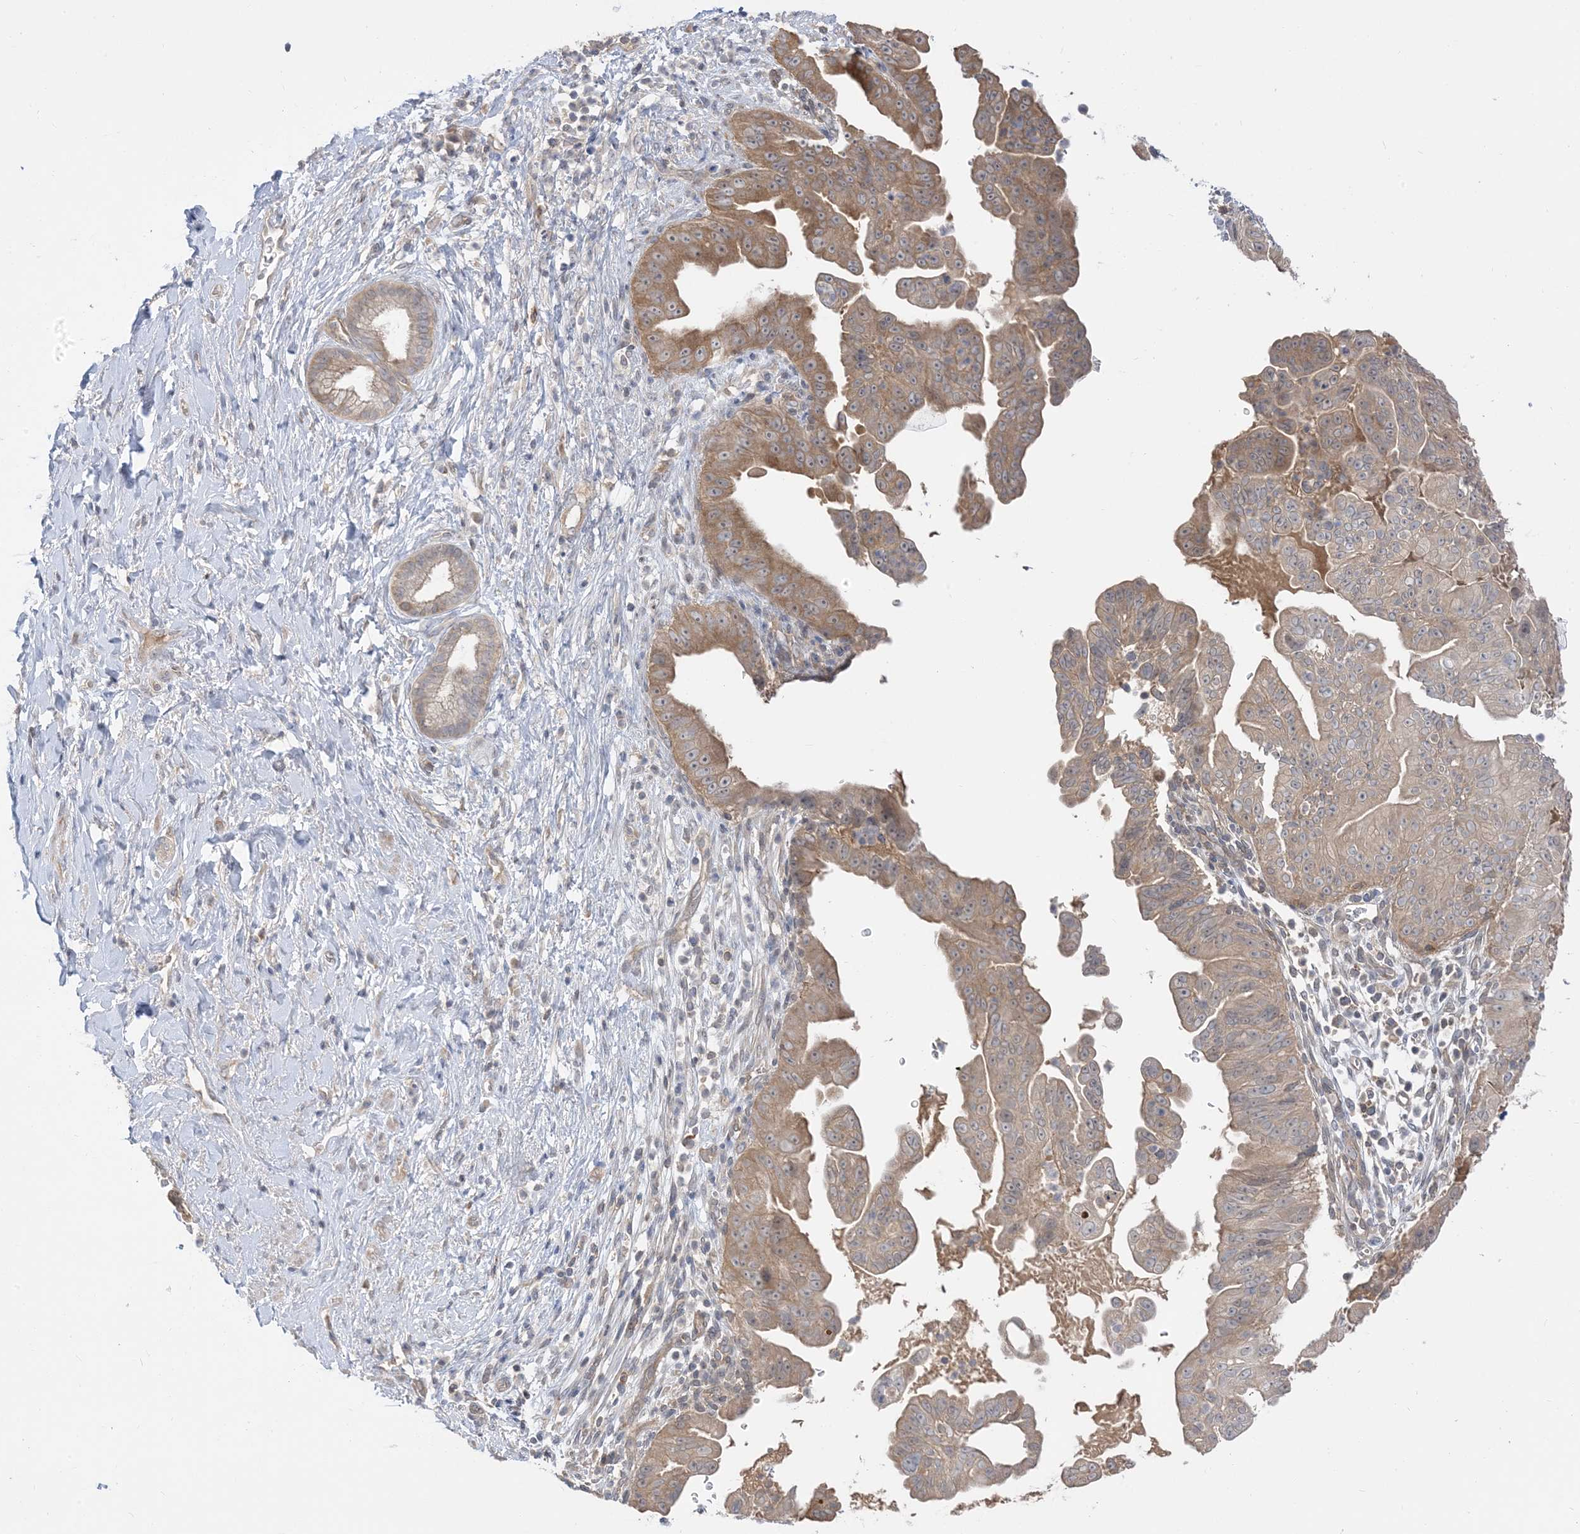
{"staining": {"intensity": "moderate", "quantity": ">75%", "location": "cytoplasmic/membranous"}, "tissue": "pancreatic cancer", "cell_type": "Tumor cells", "image_type": "cancer", "snomed": [{"axis": "morphology", "description": "Adenocarcinoma, NOS"}, {"axis": "topography", "description": "Pancreas"}], "caption": "Immunohistochemical staining of human adenocarcinoma (pancreatic) demonstrates medium levels of moderate cytoplasmic/membranous protein positivity in approximately >75% of tumor cells. (brown staining indicates protein expression, while blue staining denotes nuclei).", "gene": "WDR26", "patient": {"sex": "female", "age": 78}}